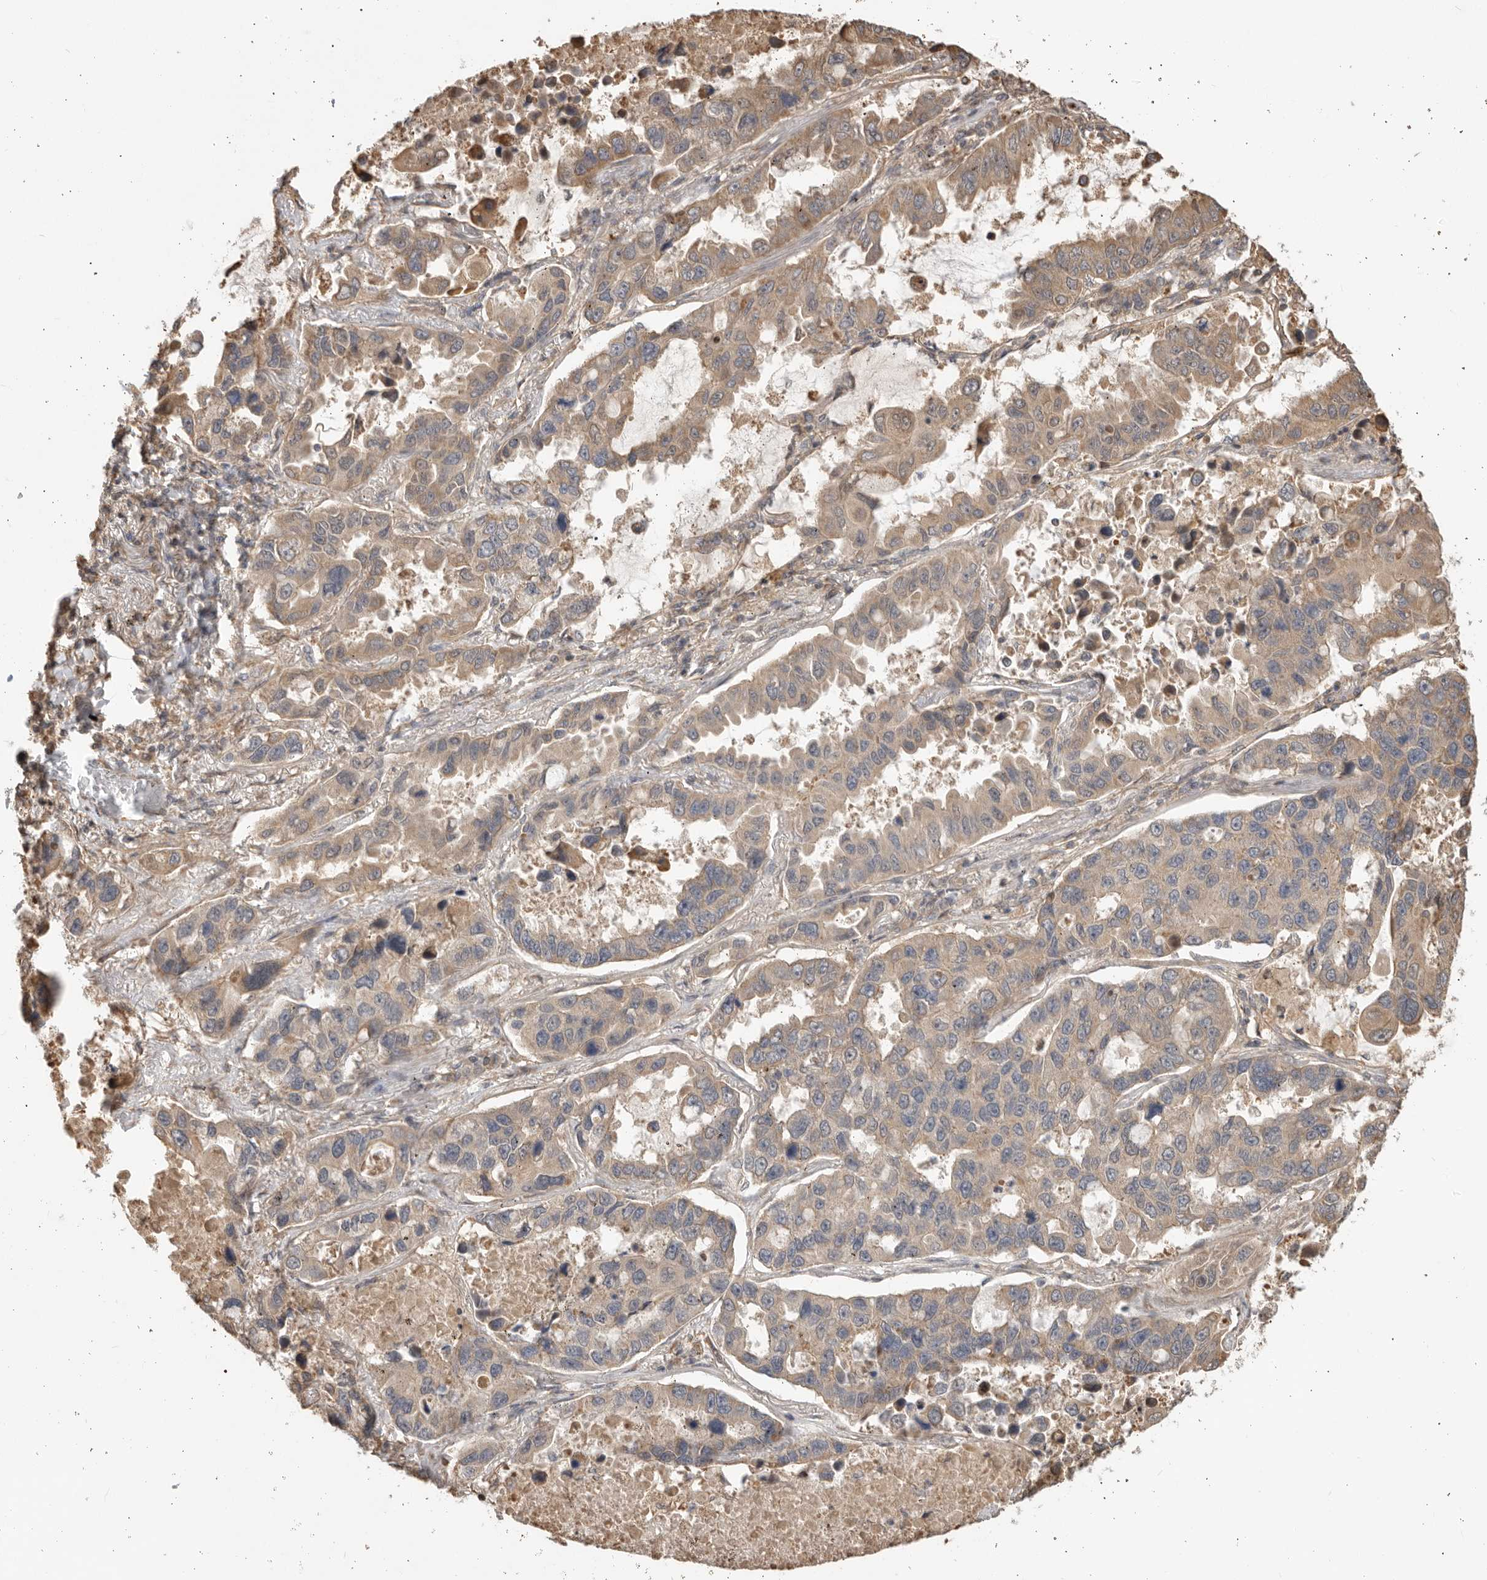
{"staining": {"intensity": "weak", "quantity": ">75%", "location": "cytoplasmic/membranous"}, "tissue": "lung cancer", "cell_type": "Tumor cells", "image_type": "cancer", "snomed": [{"axis": "morphology", "description": "Adenocarcinoma, NOS"}, {"axis": "topography", "description": "Lung"}], "caption": "Lung cancer (adenocarcinoma) tissue reveals weak cytoplasmic/membranous staining in approximately >75% of tumor cells", "gene": "DPH7", "patient": {"sex": "male", "age": 64}}